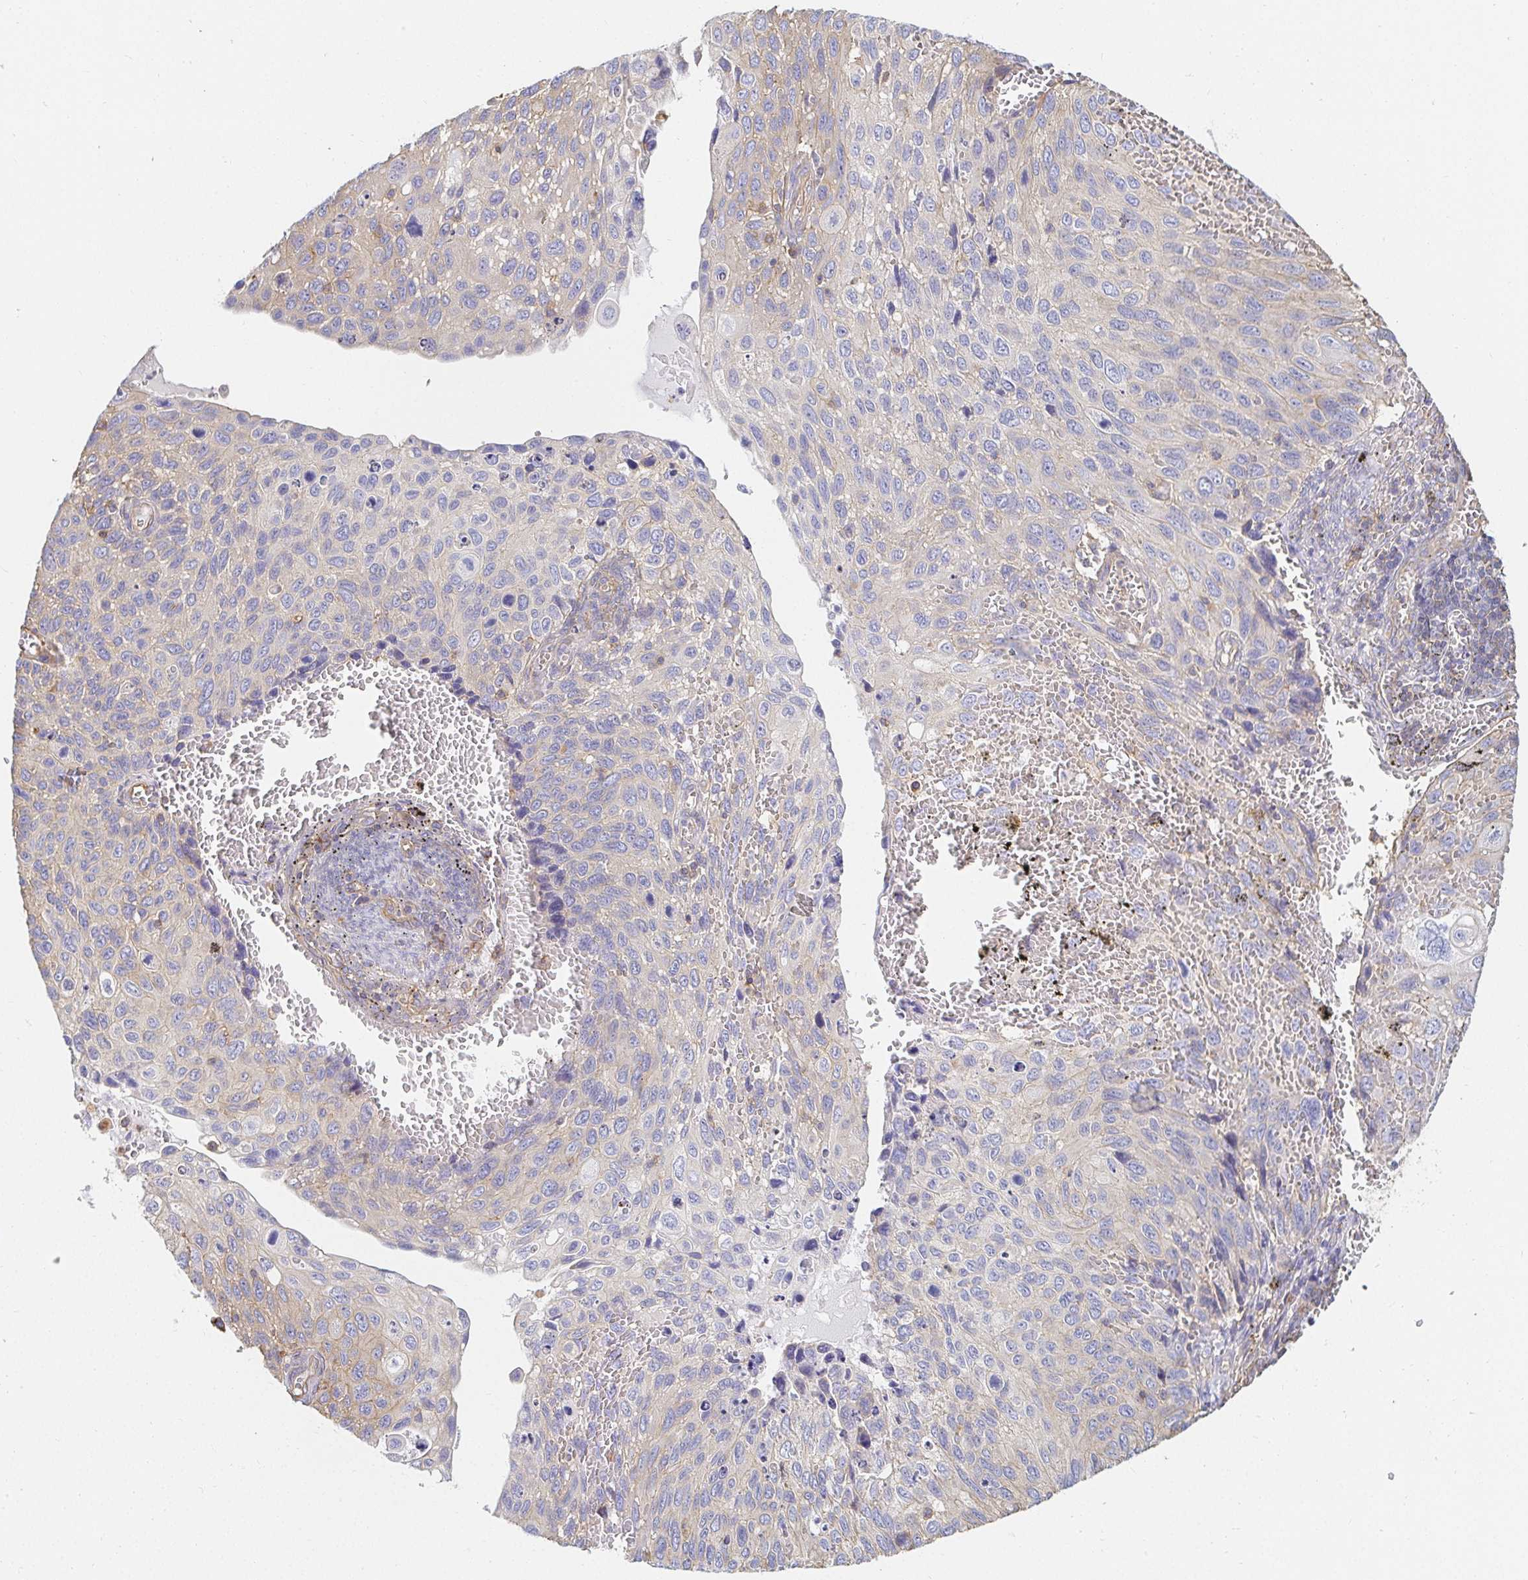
{"staining": {"intensity": "negative", "quantity": "none", "location": "none"}, "tissue": "cervical cancer", "cell_type": "Tumor cells", "image_type": "cancer", "snomed": [{"axis": "morphology", "description": "Squamous cell carcinoma, NOS"}, {"axis": "topography", "description": "Cervix"}], "caption": "Tumor cells show no significant expression in cervical cancer.", "gene": "TSPAN19", "patient": {"sex": "female", "age": 70}}